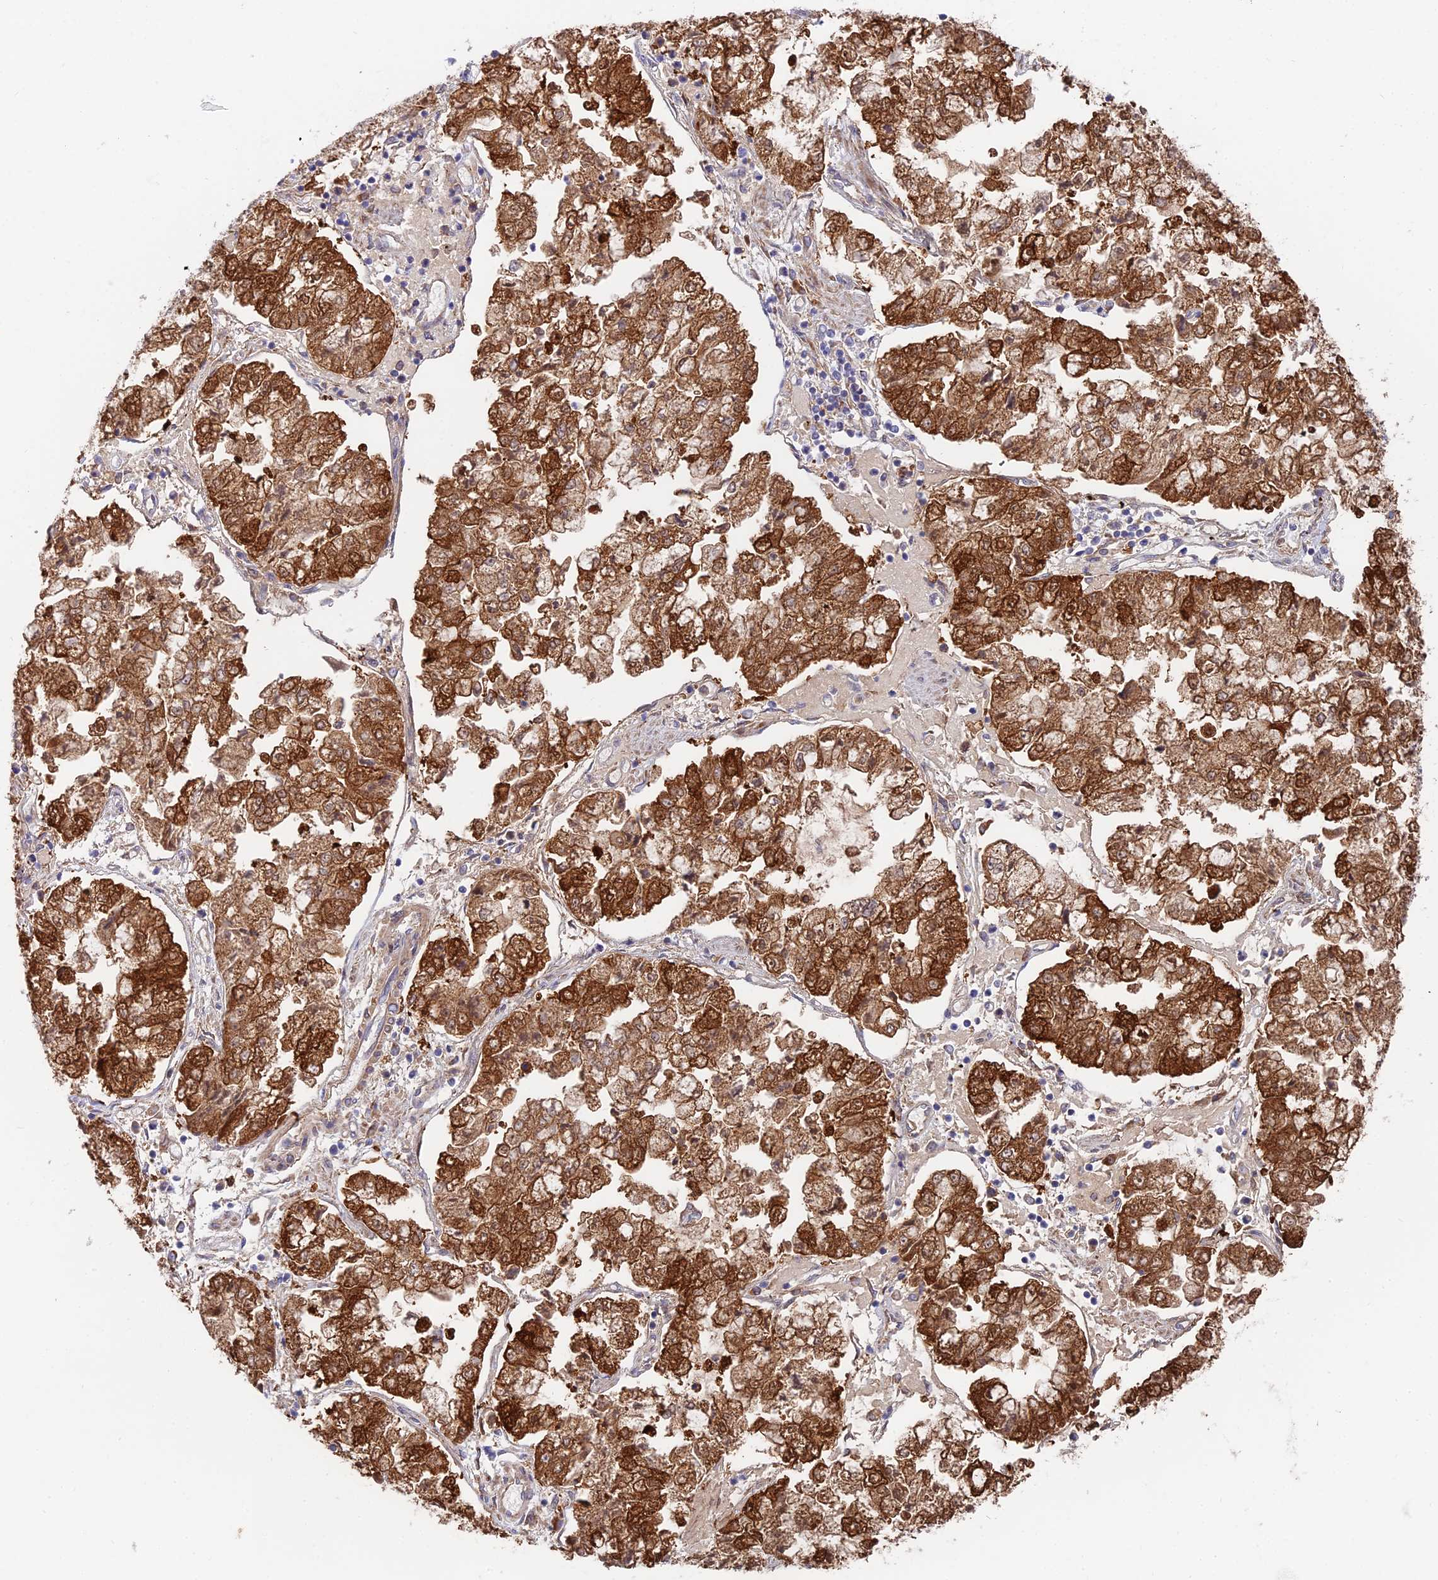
{"staining": {"intensity": "strong", "quantity": ">75%", "location": "cytoplasmic/membranous,nuclear"}, "tissue": "stomach cancer", "cell_type": "Tumor cells", "image_type": "cancer", "snomed": [{"axis": "morphology", "description": "Adenocarcinoma, NOS"}, {"axis": "topography", "description": "Stomach"}], "caption": "Adenocarcinoma (stomach) stained with a protein marker displays strong staining in tumor cells.", "gene": "TIGD6", "patient": {"sex": "male", "age": 76}}